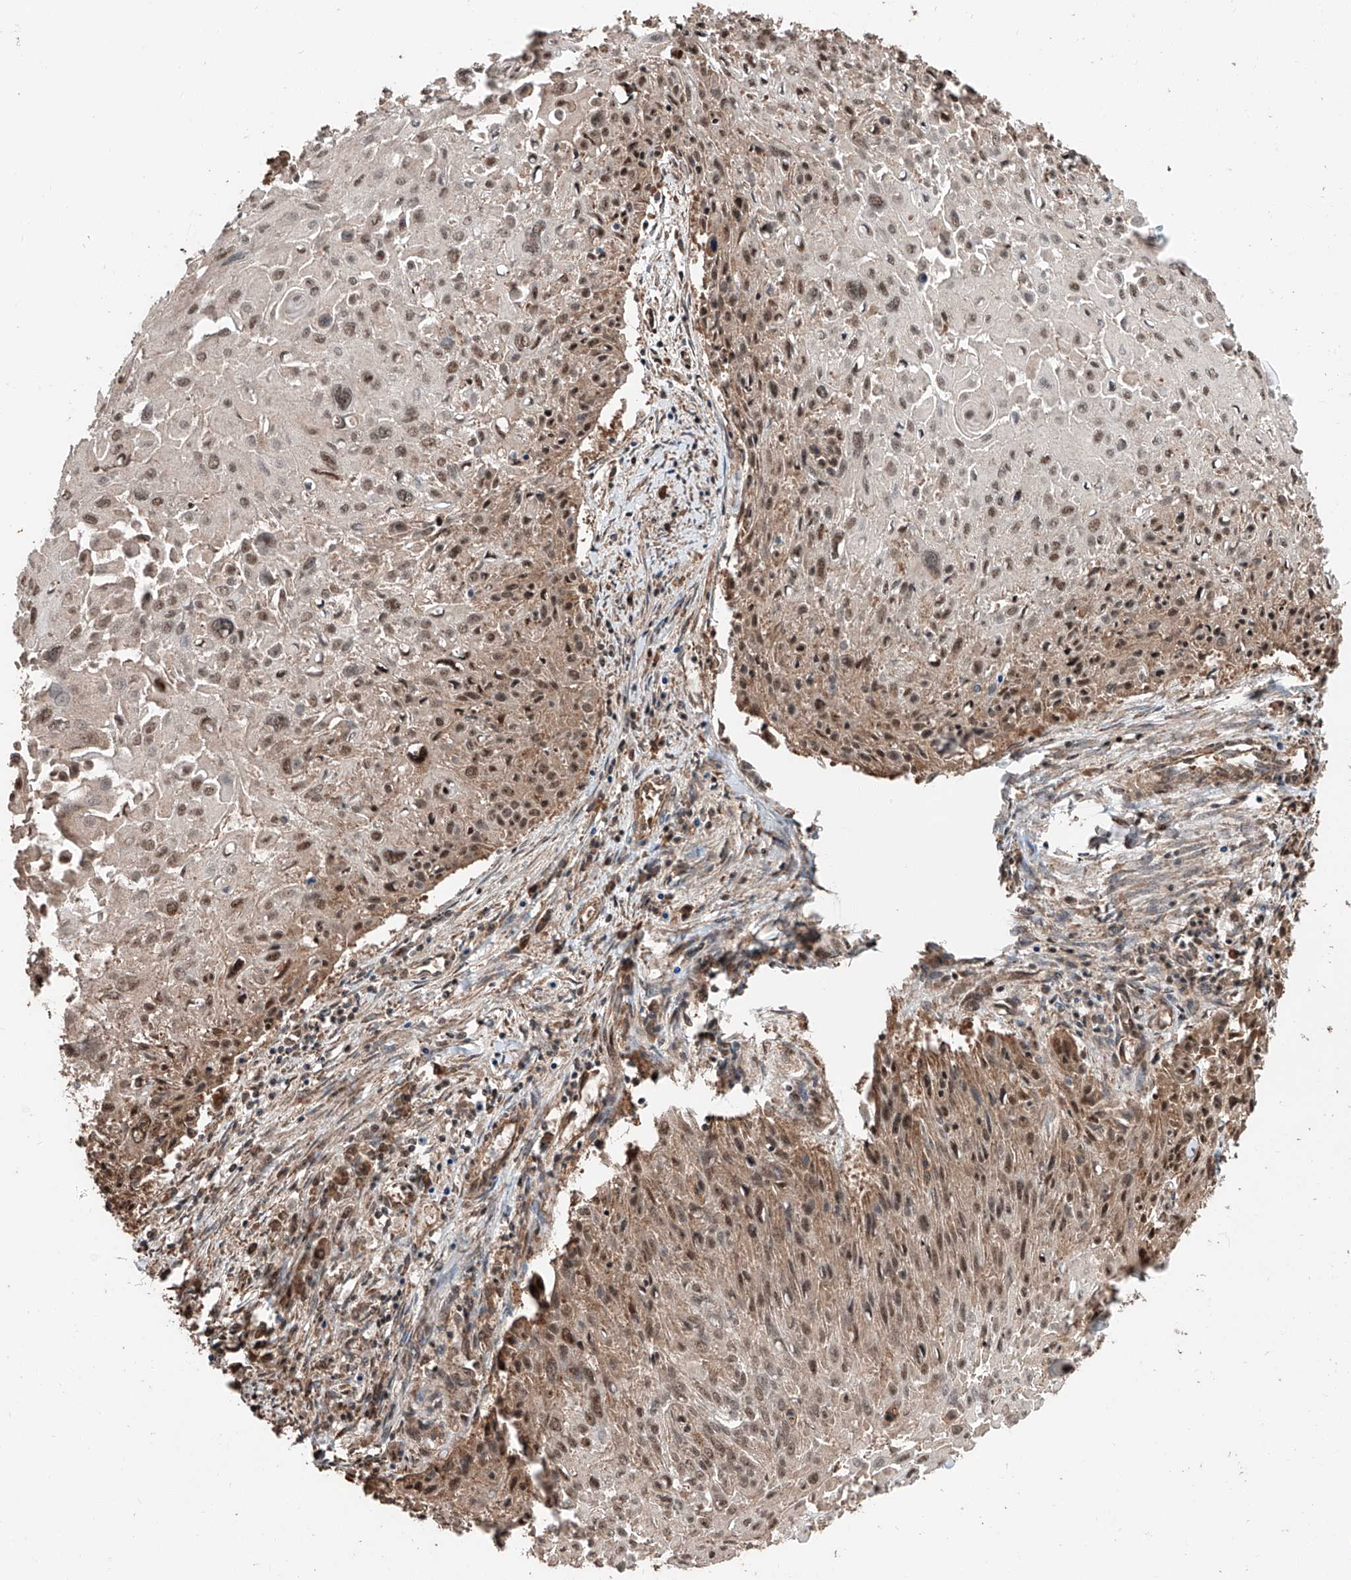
{"staining": {"intensity": "moderate", "quantity": "25%-75%", "location": "cytoplasmic/membranous,nuclear"}, "tissue": "cervical cancer", "cell_type": "Tumor cells", "image_type": "cancer", "snomed": [{"axis": "morphology", "description": "Squamous cell carcinoma, NOS"}, {"axis": "topography", "description": "Cervix"}], "caption": "Cervical cancer stained with a protein marker reveals moderate staining in tumor cells.", "gene": "ZNF445", "patient": {"sex": "female", "age": 51}}